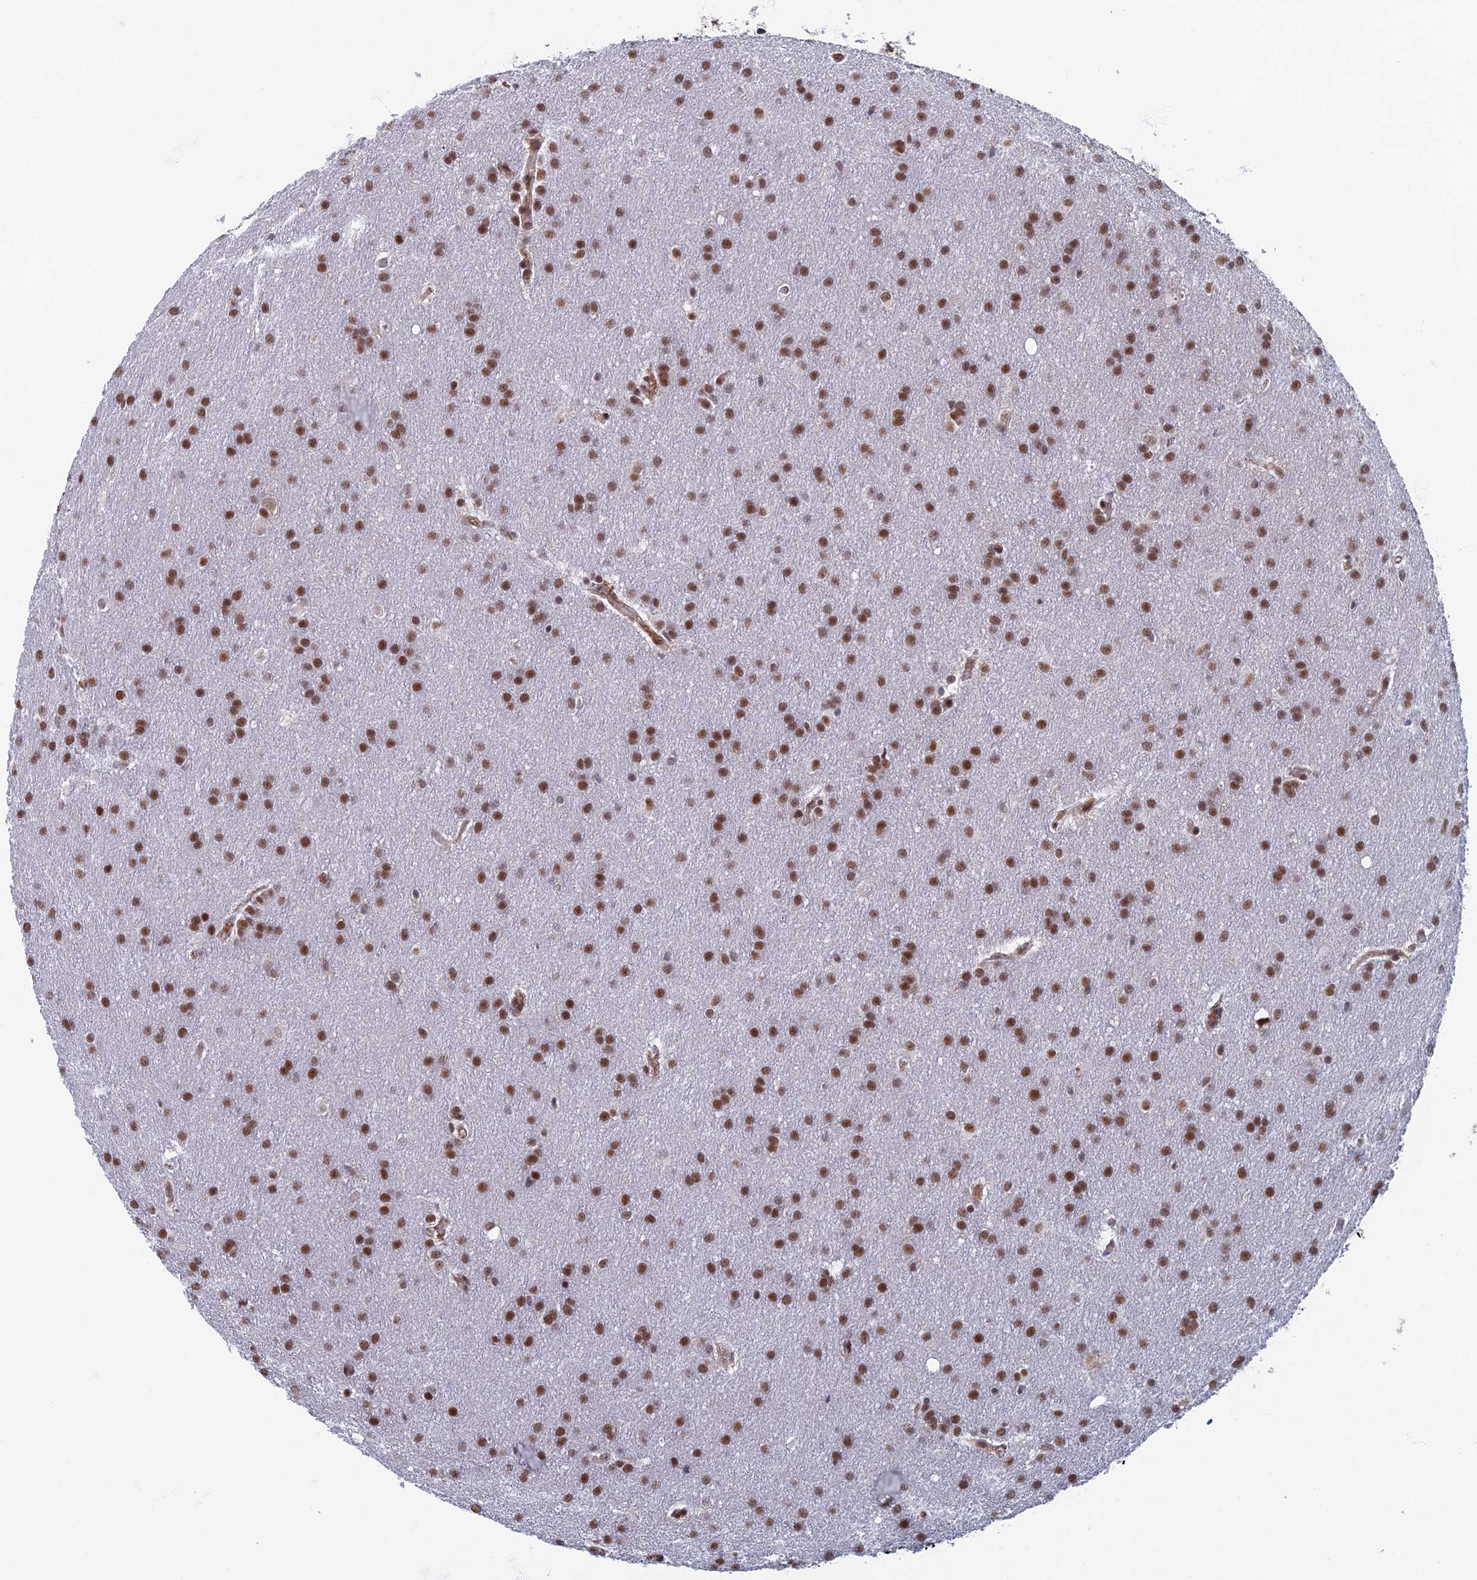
{"staining": {"intensity": "moderate", "quantity": ">75%", "location": "nuclear"}, "tissue": "glioma", "cell_type": "Tumor cells", "image_type": "cancer", "snomed": [{"axis": "morphology", "description": "Glioma, malignant, Low grade"}, {"axis": "topography", "description": "Brain"}], "caption": "Immunohistochemistry histopathology image of neoplastic tissue: human low-grade glioma (malignant) stained using immunohistochemistry demonstrates medium levels of moderate protein expression localized specifically in the nuclear of tumor cells, appearing as a nuclear brown color.", "gene": "TAF13", "patient": {"sex": "female", "age": 32}}